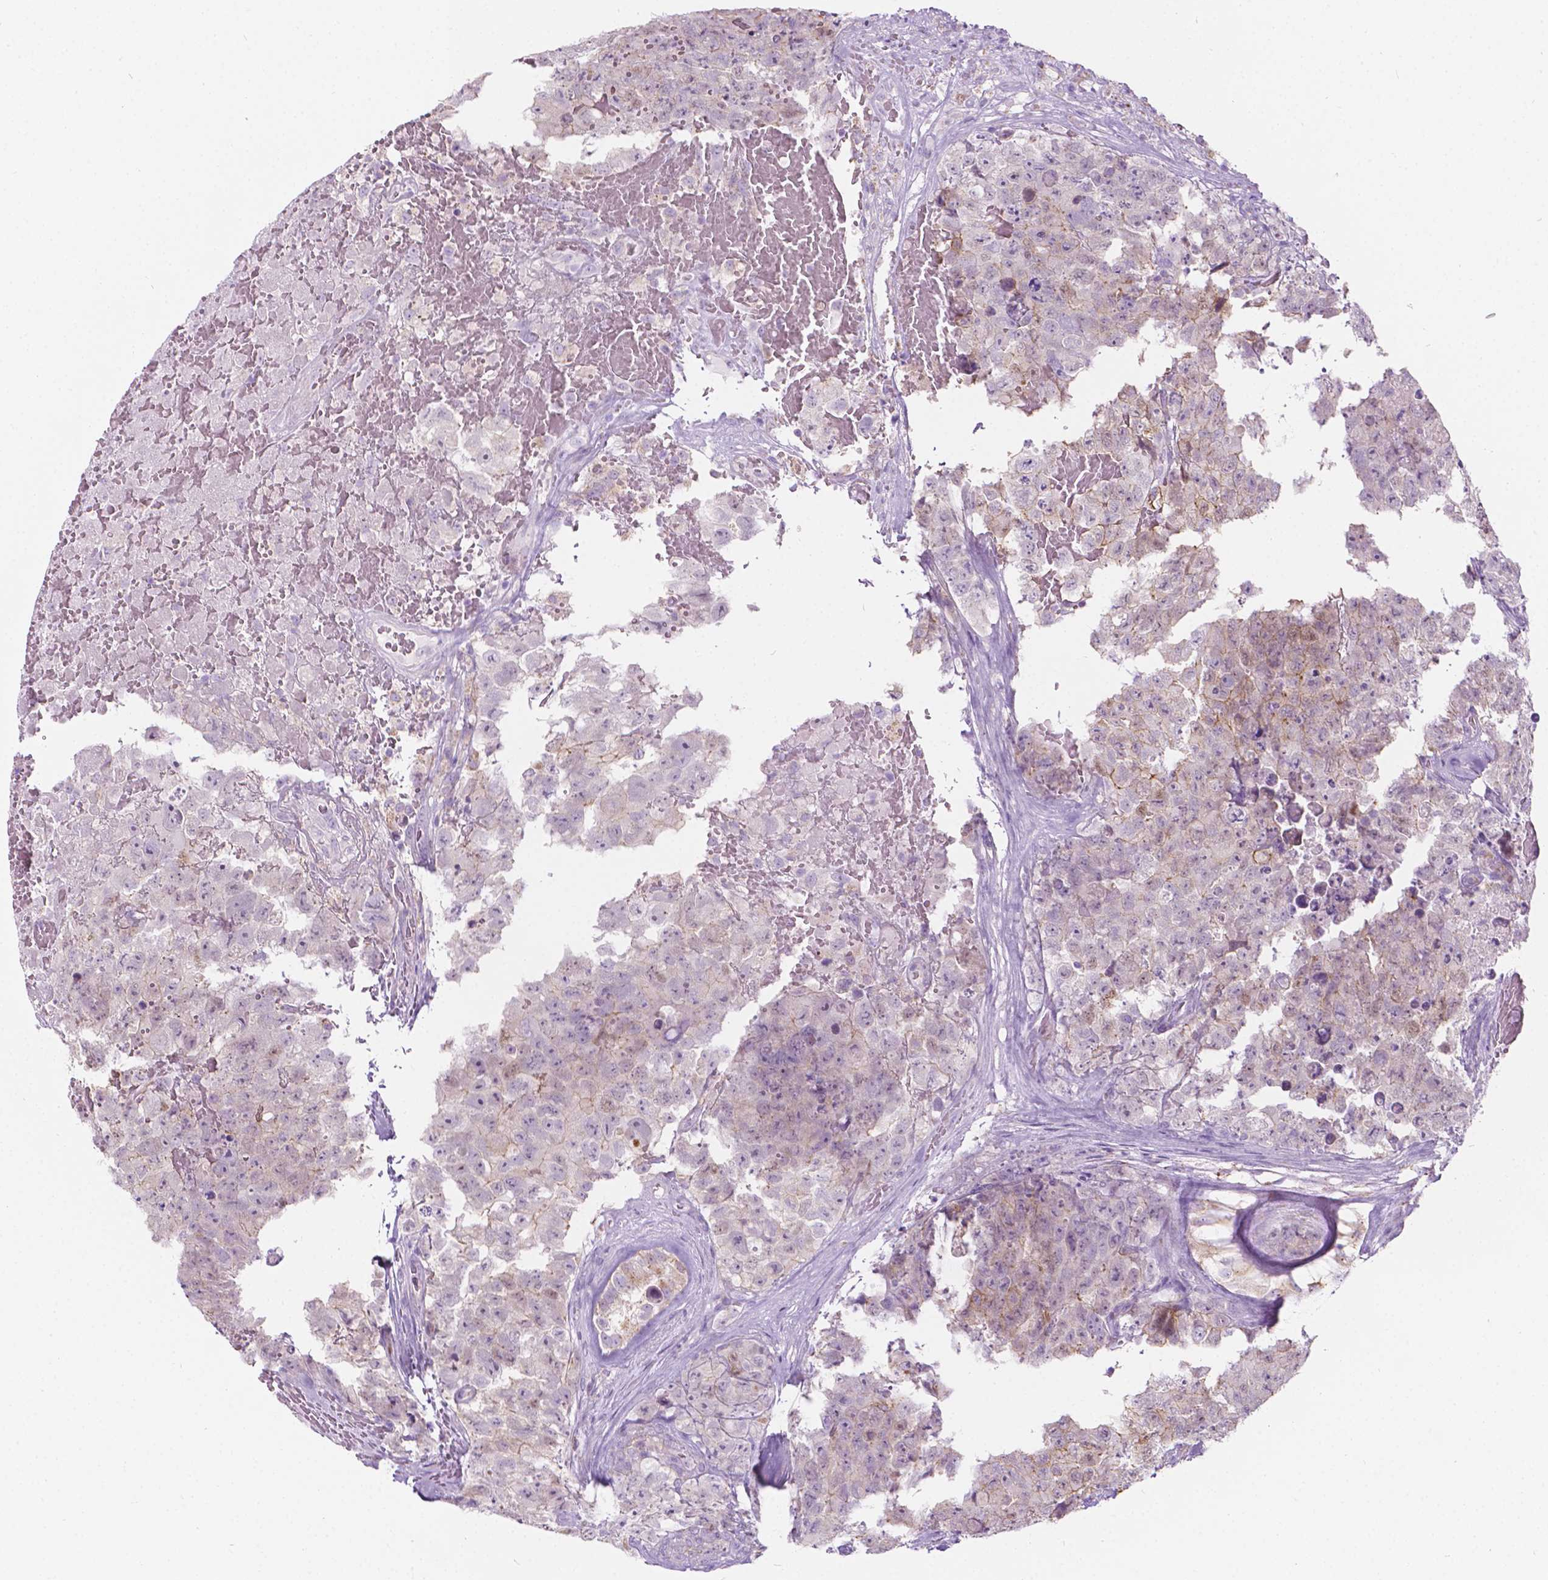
{"staining": {"intensity": "negative", "quantity": "none", "location": "none"}, "tissue": "testis cancer", "cell_type": "Tumor cells", "image_type": "cancer", "snomed": [{"axis": "morphology", "description": "Carcinoma, Embryonal, NOS"}, {"axis": "topography", "description": "Testis"}], "caption": "Tumor cells are negative for protein expression in human testis cancer (embryonal carcinoma). Nuclei are stained in blue.", "gene": "NOS1AP", "patient": {"sex": "male", "age": 18}}